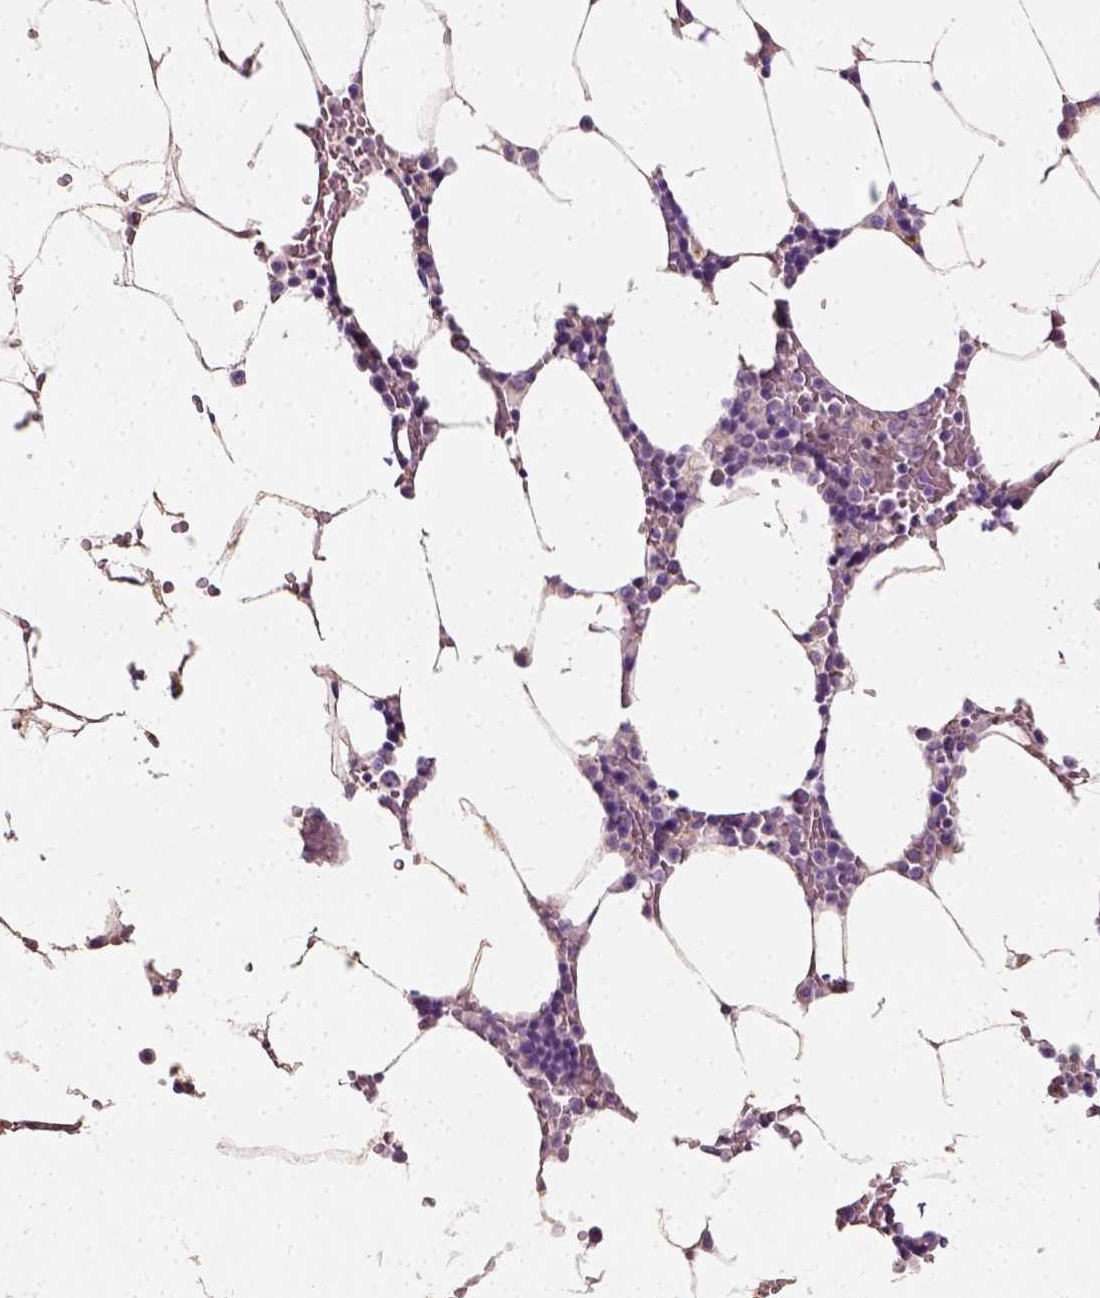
{"staining": {"intensity": "negative", "quantity": "none", "location": "none"}, "tissue": "bone marrow", "cell_type": "Hematopoietic cells", "image_type": "normal", "snomed": [{"axis": "morphology", "description": "Normal tissue, NOS"}, {"axis": "topography", "description": "Bone marrow"}], "caption": "Immunohistochemistry (IHC) histopathology image of normal bone marrow: human bone marrow stained with DAB (3,3'-diaminobenzidine) displays no significant protein expression in hematopoietic cells. (Immunohistochemistry, brightfield microscopy, high magnification).", "gene": "DHCR24", "patient": {"sex": "female", "age": 52}}